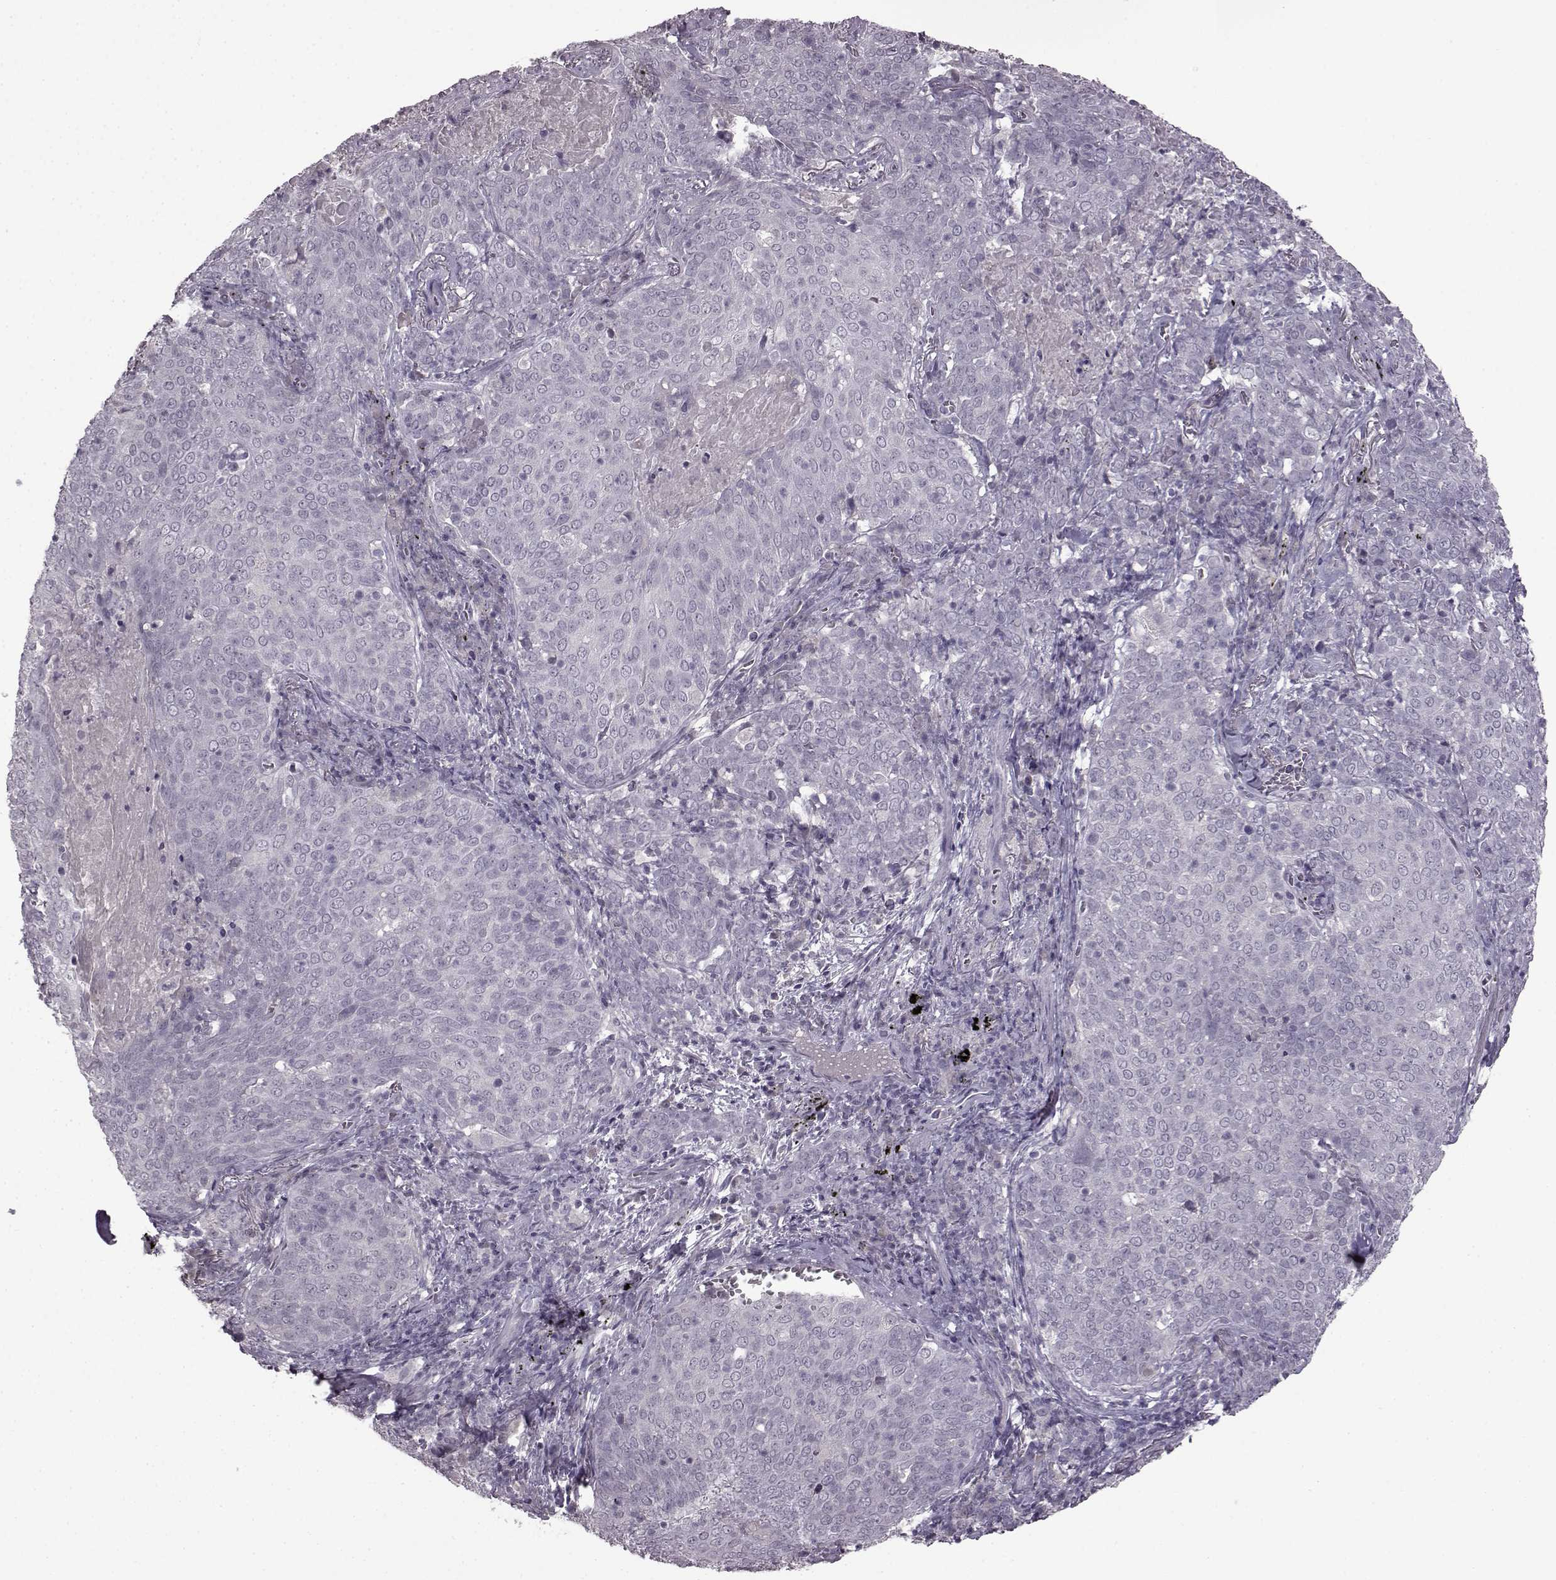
{"staining": {"intensity": "negative", "quantity": "none", "location": "none"}, "tissue": "lung cancer", "cell_type": "Tumor cells", "image_type": "cancer", "snomed": [{"axis": "morphology", "description": "Squamous cell carcinoma, NOS"}, {"axis": "topography", "description": "Lung"}], "caption": "Tumor cells are negative for protein expression in human lung squamous cell carcinoma.", "gene": "LHB", "patient": {"sex": "male", "age": 82}}